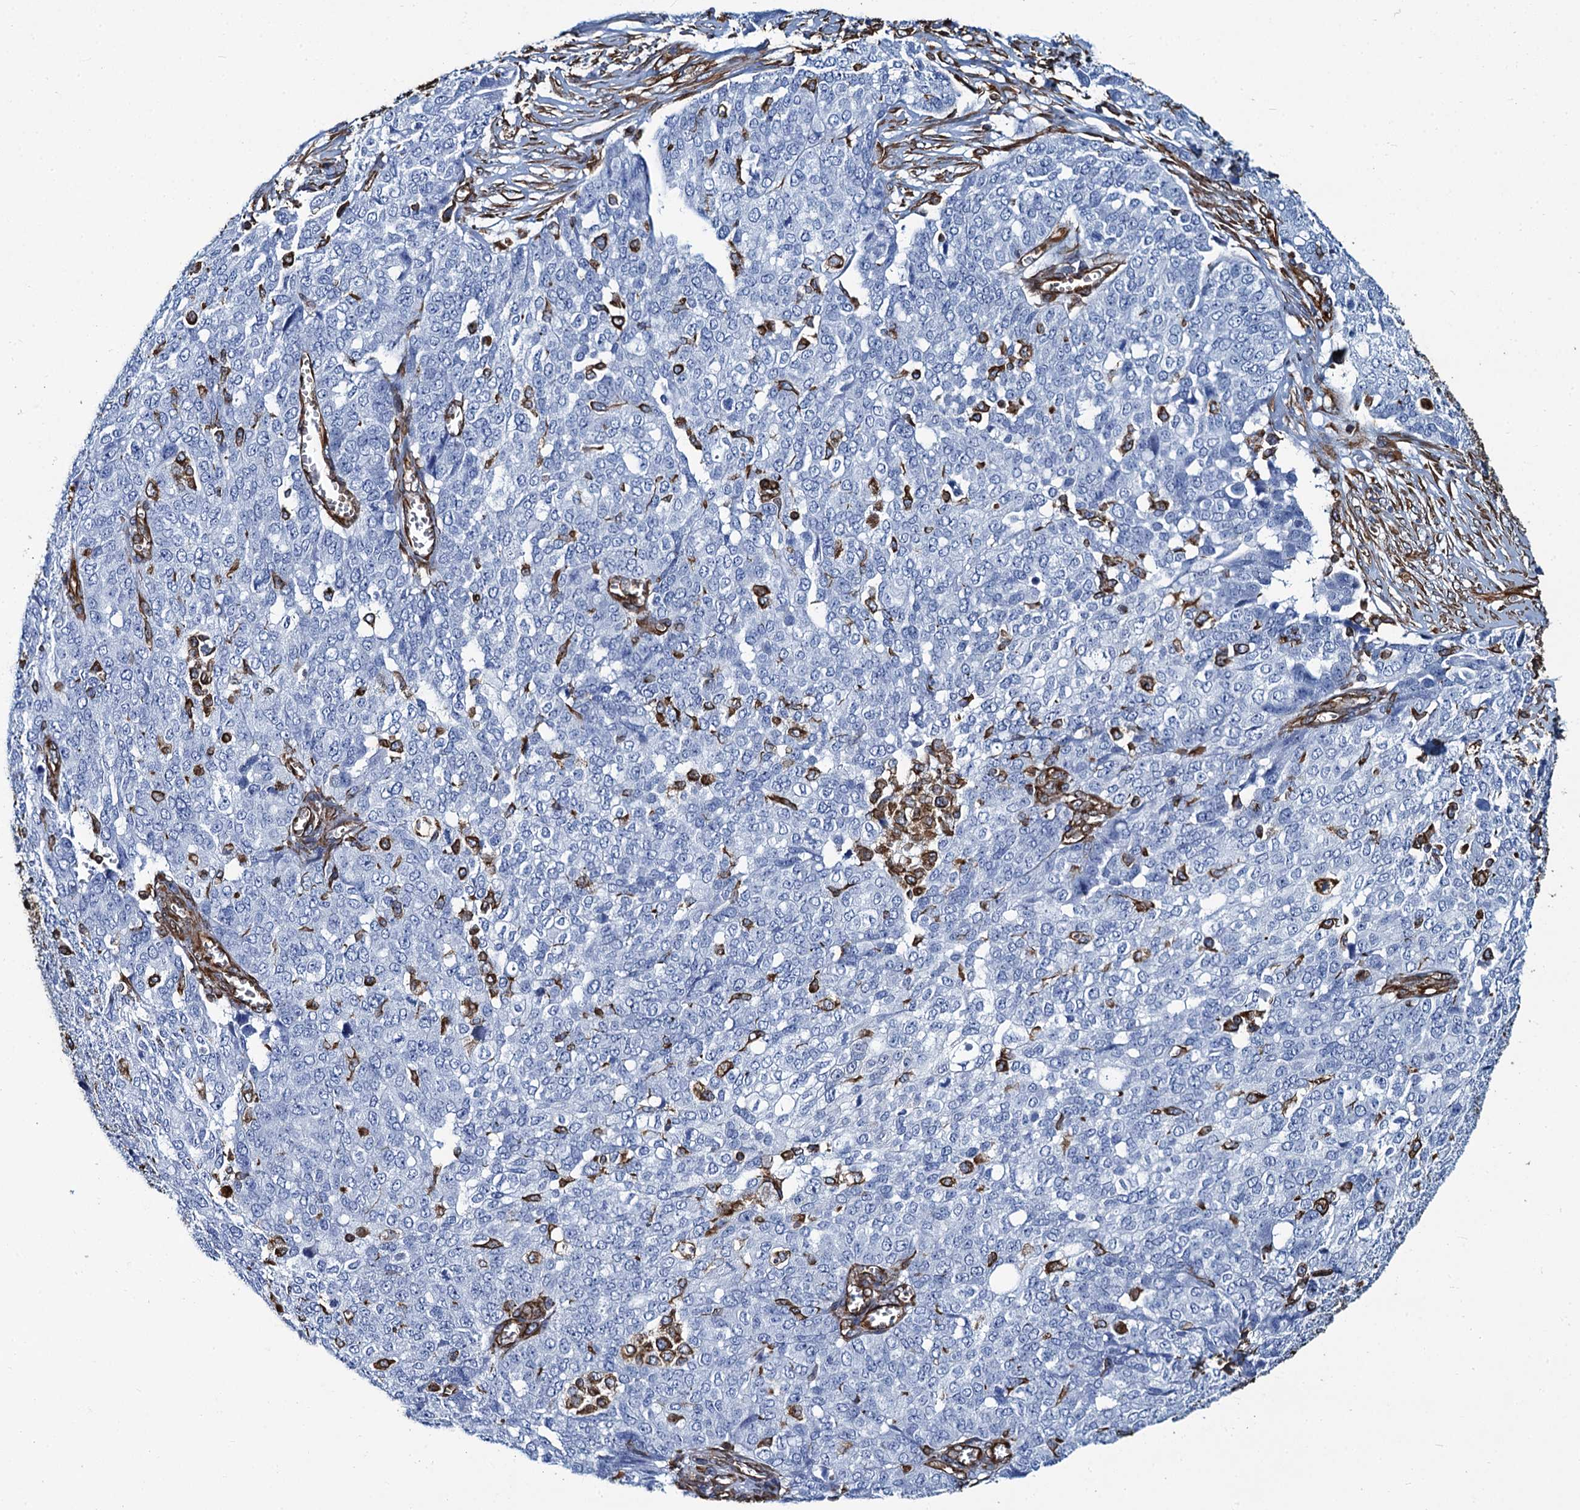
{"staining": {"intensity": "negative", "quantity": "none", "location": "none"}, "tissue": "ovarian cancer", "cell_type": "Tumor cells", "image_type": "cancer", "snomed": [{"axis": "morphology", "description": "Cystadenocarcinoma, serous, NOS"}, {"axis": "topography", "description": "Soft tissue"}, {"axis": "topography", "description": "Ovary"}], "caption": "Tumor cells are negative for protein expression in human ovarian cancer (serous cystadenocarcinoma).", "gene": "PGM2", "patient": {"sex": "female", "age": 57}}